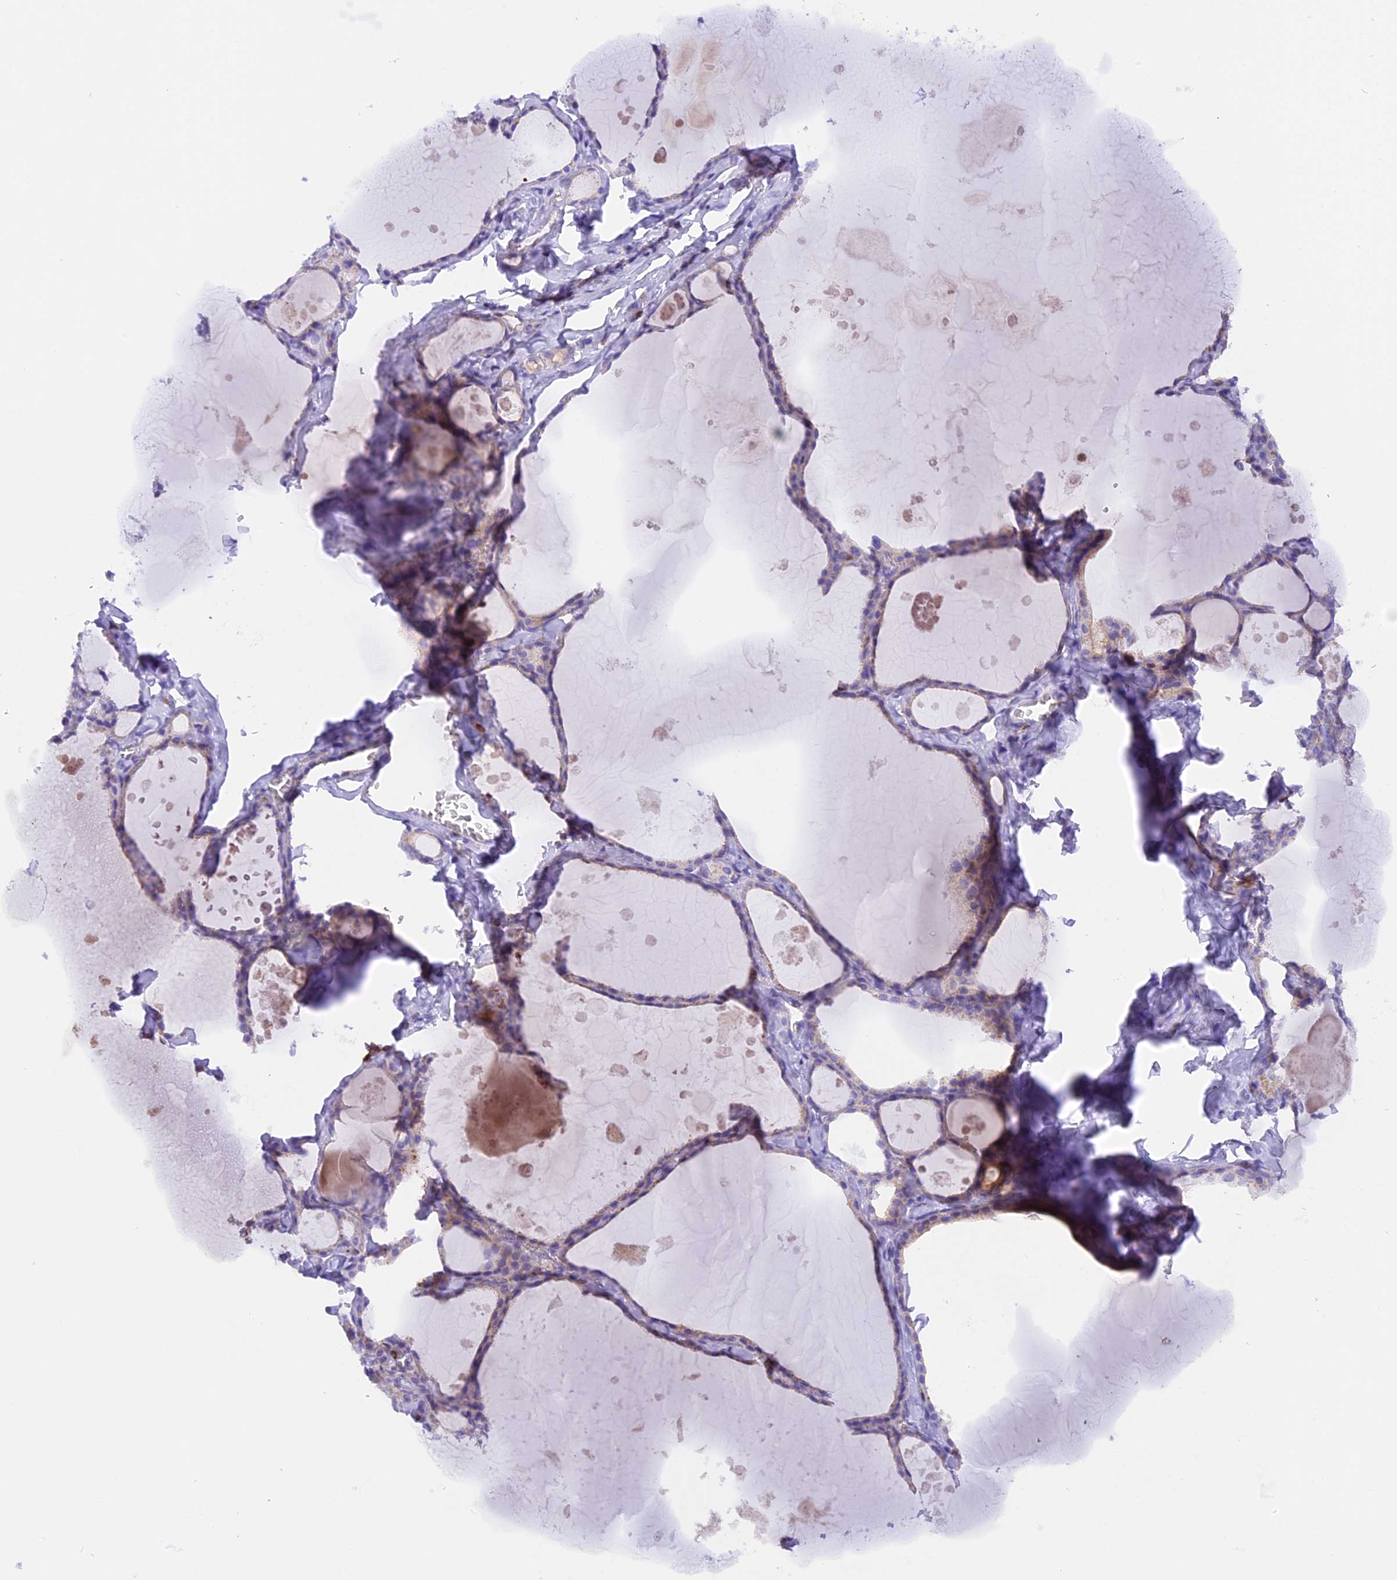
{"staining": {"intensity": "negative", "quantity": "none", "location": "none"}, "tissue": "thyroid gland", "cell_type": "Glandular cells", "image_type": "normal", "snomed": [{"axis": "morphology", "description": "Normal tissue, NOS"}, {"axis": "topography", "description": "Thyroid gland"}], "caption": "A high-resolution image shows immunohistochemistry (IHC) staining of benign thyroid gland, which shows no significant expression in glandular cells. (DAB (3,3'-diaminobenzidine) IHC visualized using brightfield microscopy, high magnification).", "gene": "FAM193A", "patient": {"sex": "male", "age": 56}}